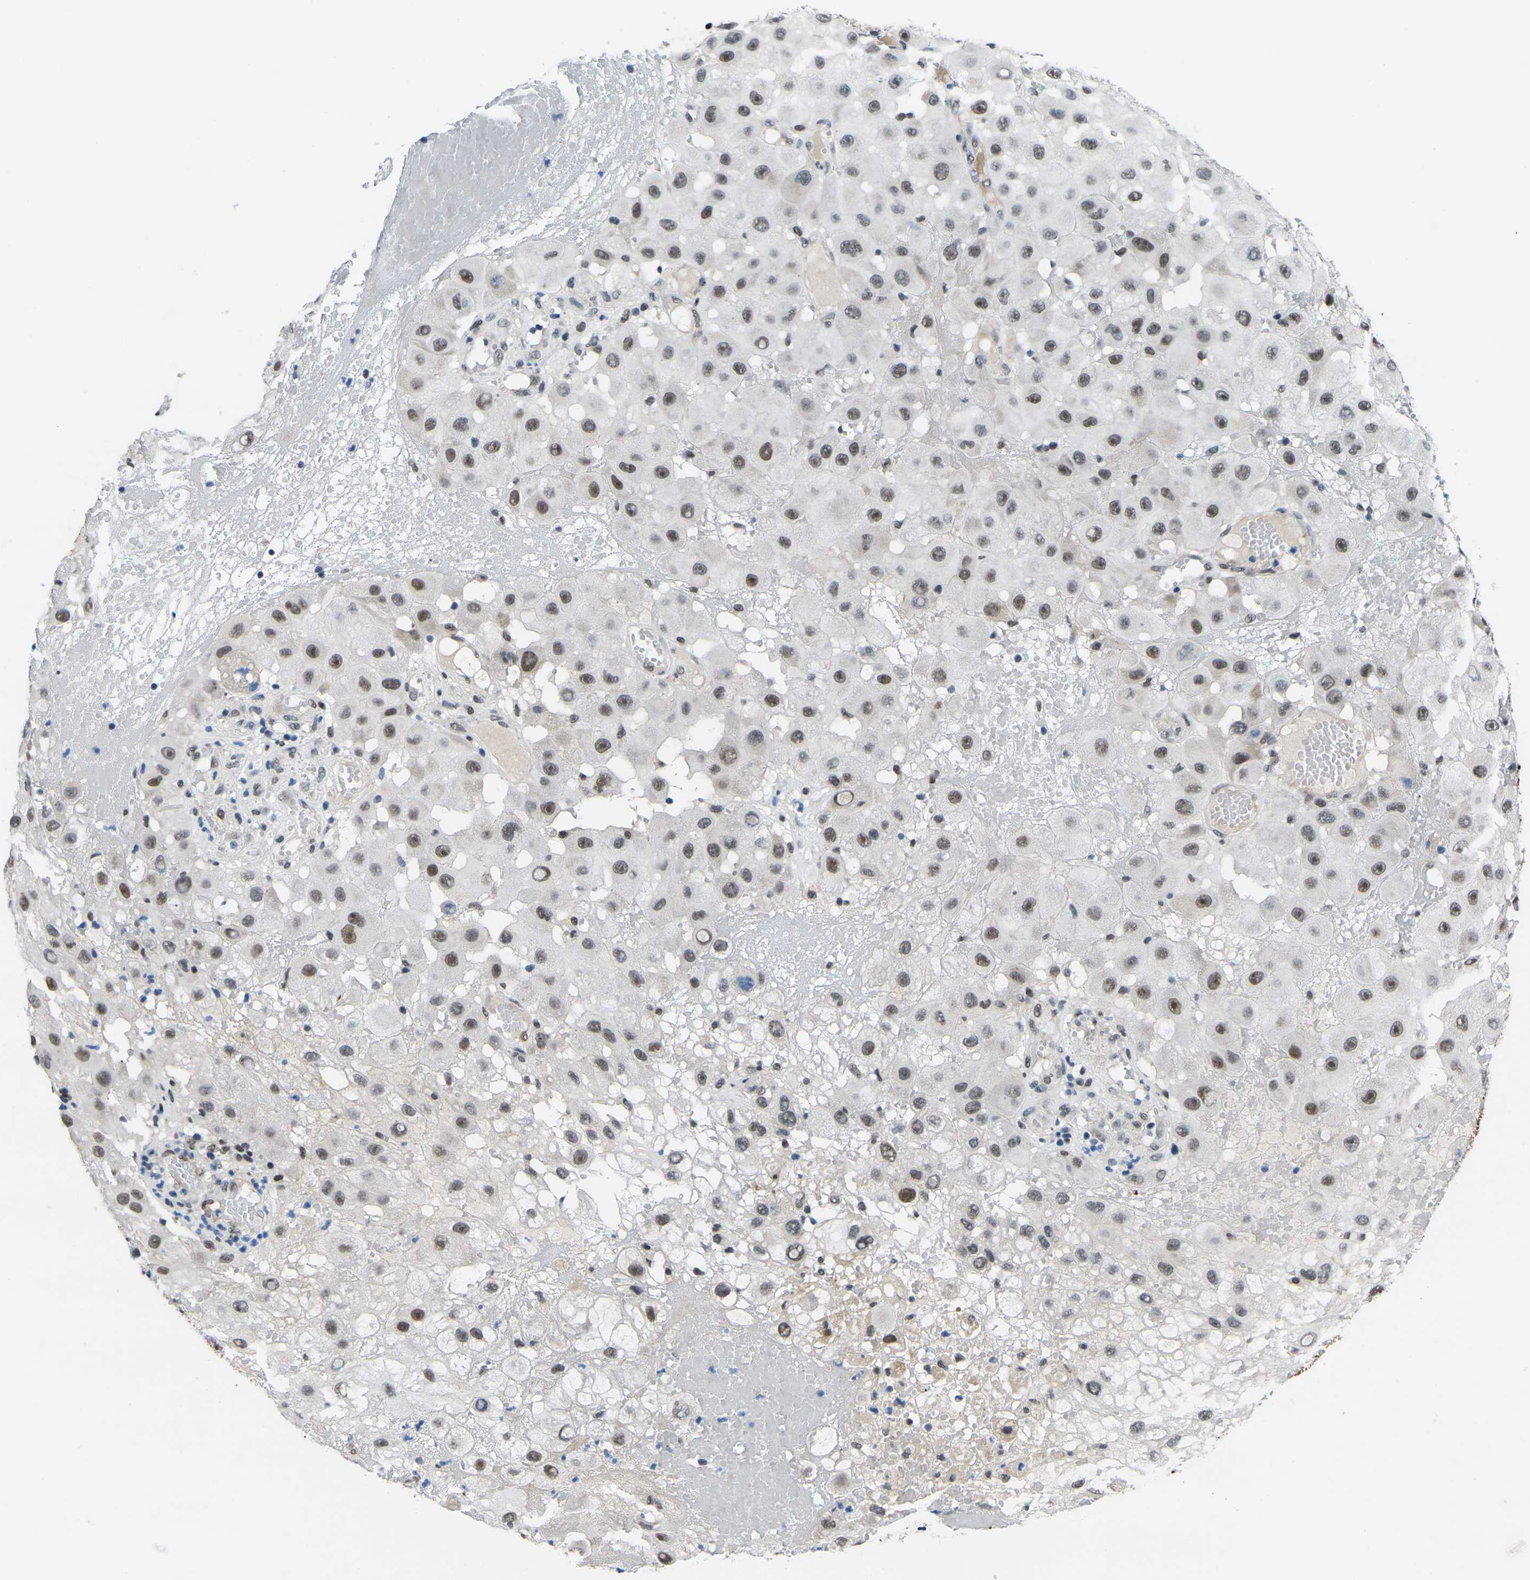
{"staining": {"intensity": "moderate", "quantity": "25%-75%", "location": "nuclear"}, "tissue": "melanoma", "cell_type": "Tumor cells", "image_type": "cancer", "snomed": [{"axis": "morphology", "description": "Malignant melanoma, NOS"}, {"axis": "topography", "description": "Skin"}], "caption": "Malignant melanoma stained for a protein exhibits moderate nuclear positivity in tumor cells.", "gene": "RBM7", "patient": {"sex": "female", "age": 81}}